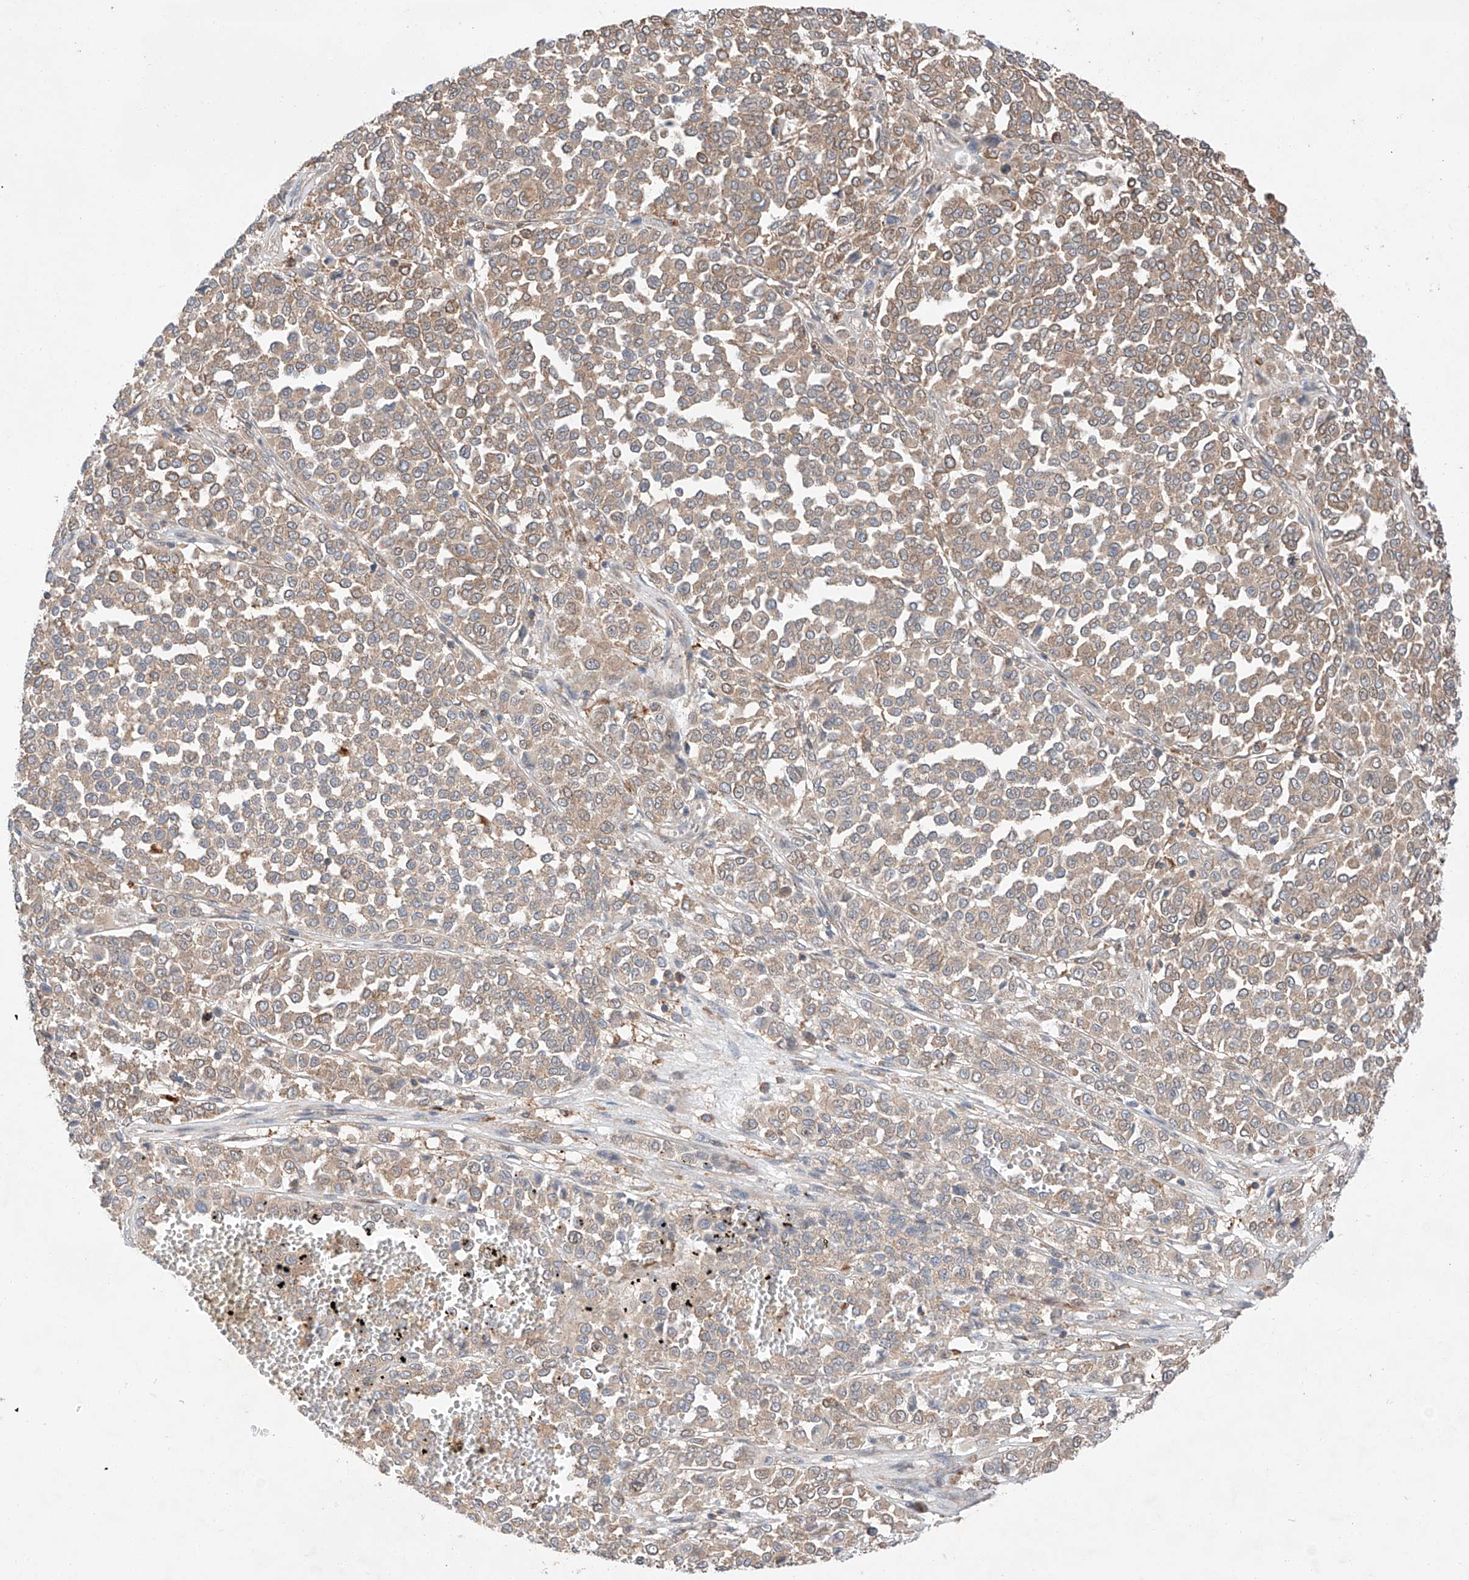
{"staining": {"intensity": "moderate", "quantity": ">75%", "location": "cytoplasmic/membranous"}, "tissue": "melanoma", "cell_type": "Tumor cells", "image_type": "cancer", "snomed": [{"axis": "morphology", "description": "Malignant melanoma, Metastatic site"}, {"axis": "topography", "description": "Pancreas"}], "caption": "The photomicrograph reveals a brown stain indicating the presence of a protein in the cytoplasmic/membranous of tumor cells in melanoma.", "gene": "RUSC1", "patient": {"sex": "female", "age": 30}}